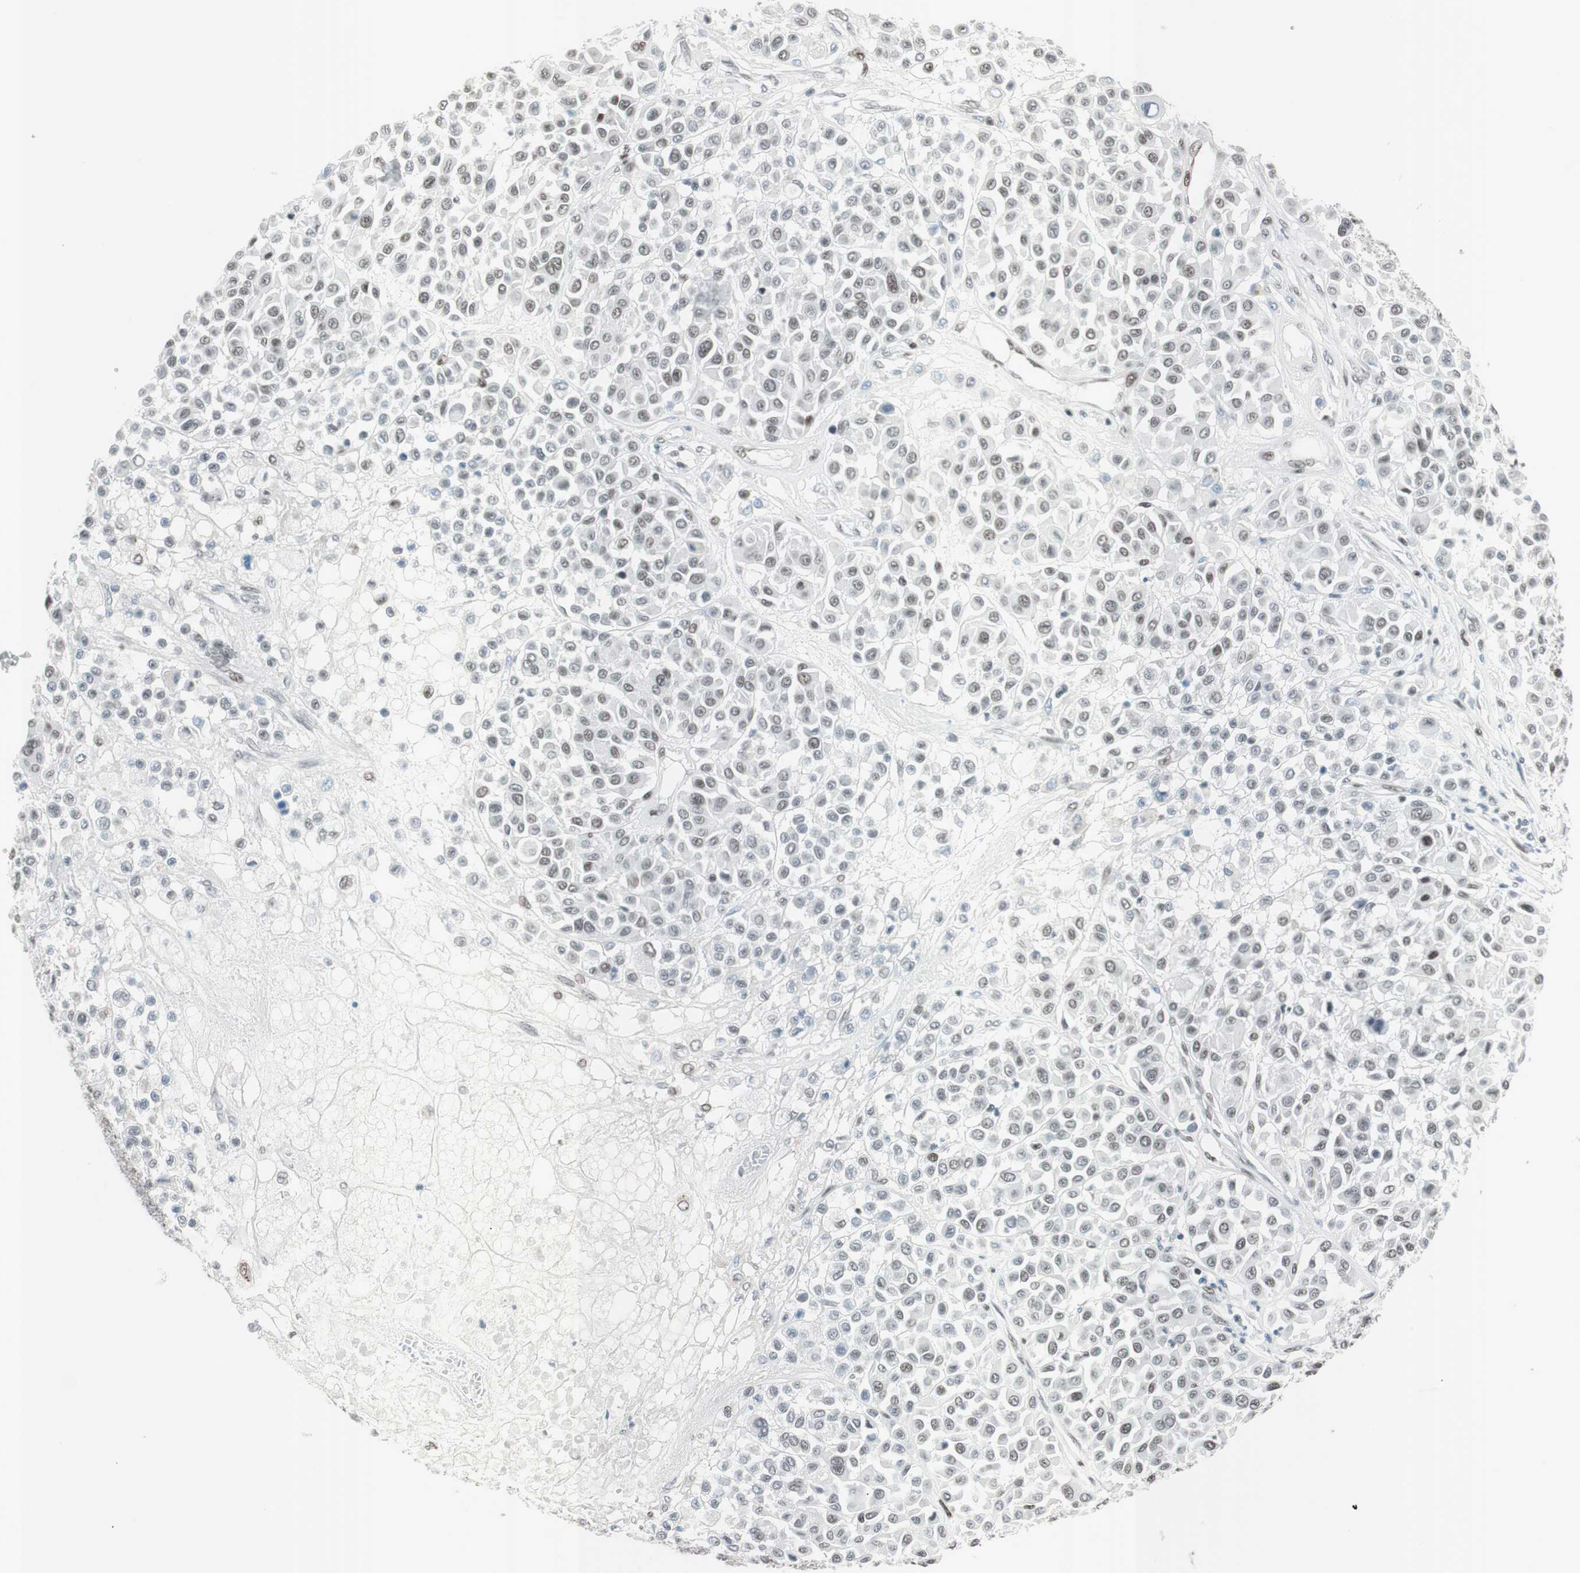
{"staining": {"intensity": "weak", "quantity": "<25%", "location": "nuclear"}, "tissue": "melanoma", "cell_type": "Tumor cells", "image_type": "cancer", "snomed": [{"axis": "morphology", "description": "Malignant melanoma, Metastatic site"}, {"axis": "topography", "description": "Soft tissue"}], "caption": "Malignant melanoma (metastatic site) was stained to show a protein in brown. There is no significant expression in tumor cells.", "gene": "ARID1A", "patient": {"sex": "male", "age": 41}}